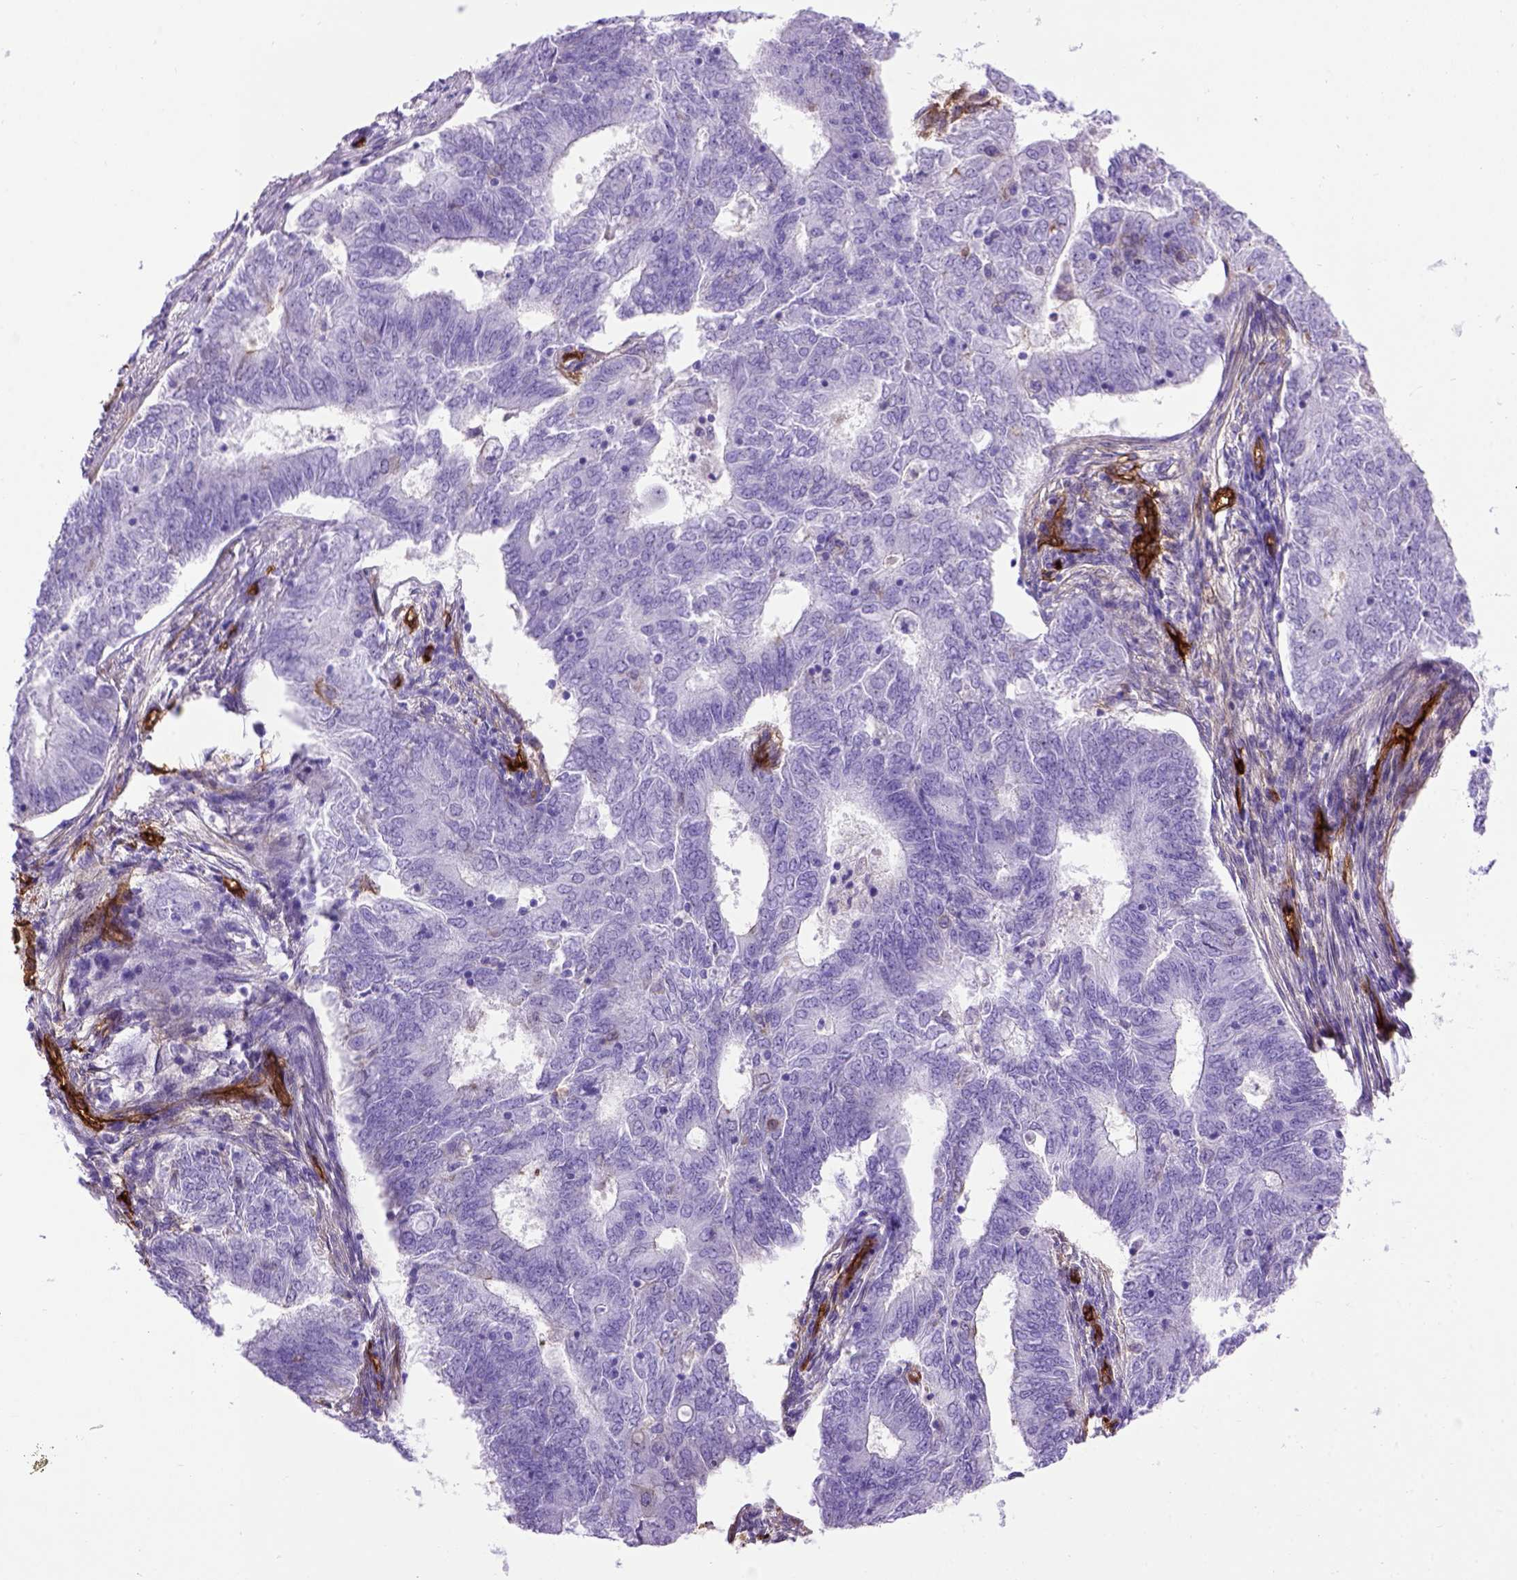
{"staining": {"intensity": "negative", "quantity": "none", "location": "none"}, "tissue": "endometrial cancer", "cell_type": "Tumor cells", "image_type": "cancer", "snomed": [{"axis": "morphology", "description": "Adenocarcinoma, NOS"}, {"axis": "topography", "description": "Endometrium"}], "caption": "Immunohistochemical staining of human adenocarcinoma (endometrial) reveals no significant expression in tumor cells.", "gene": "ENG", "patient": {"sex": "female", "age": 62}}